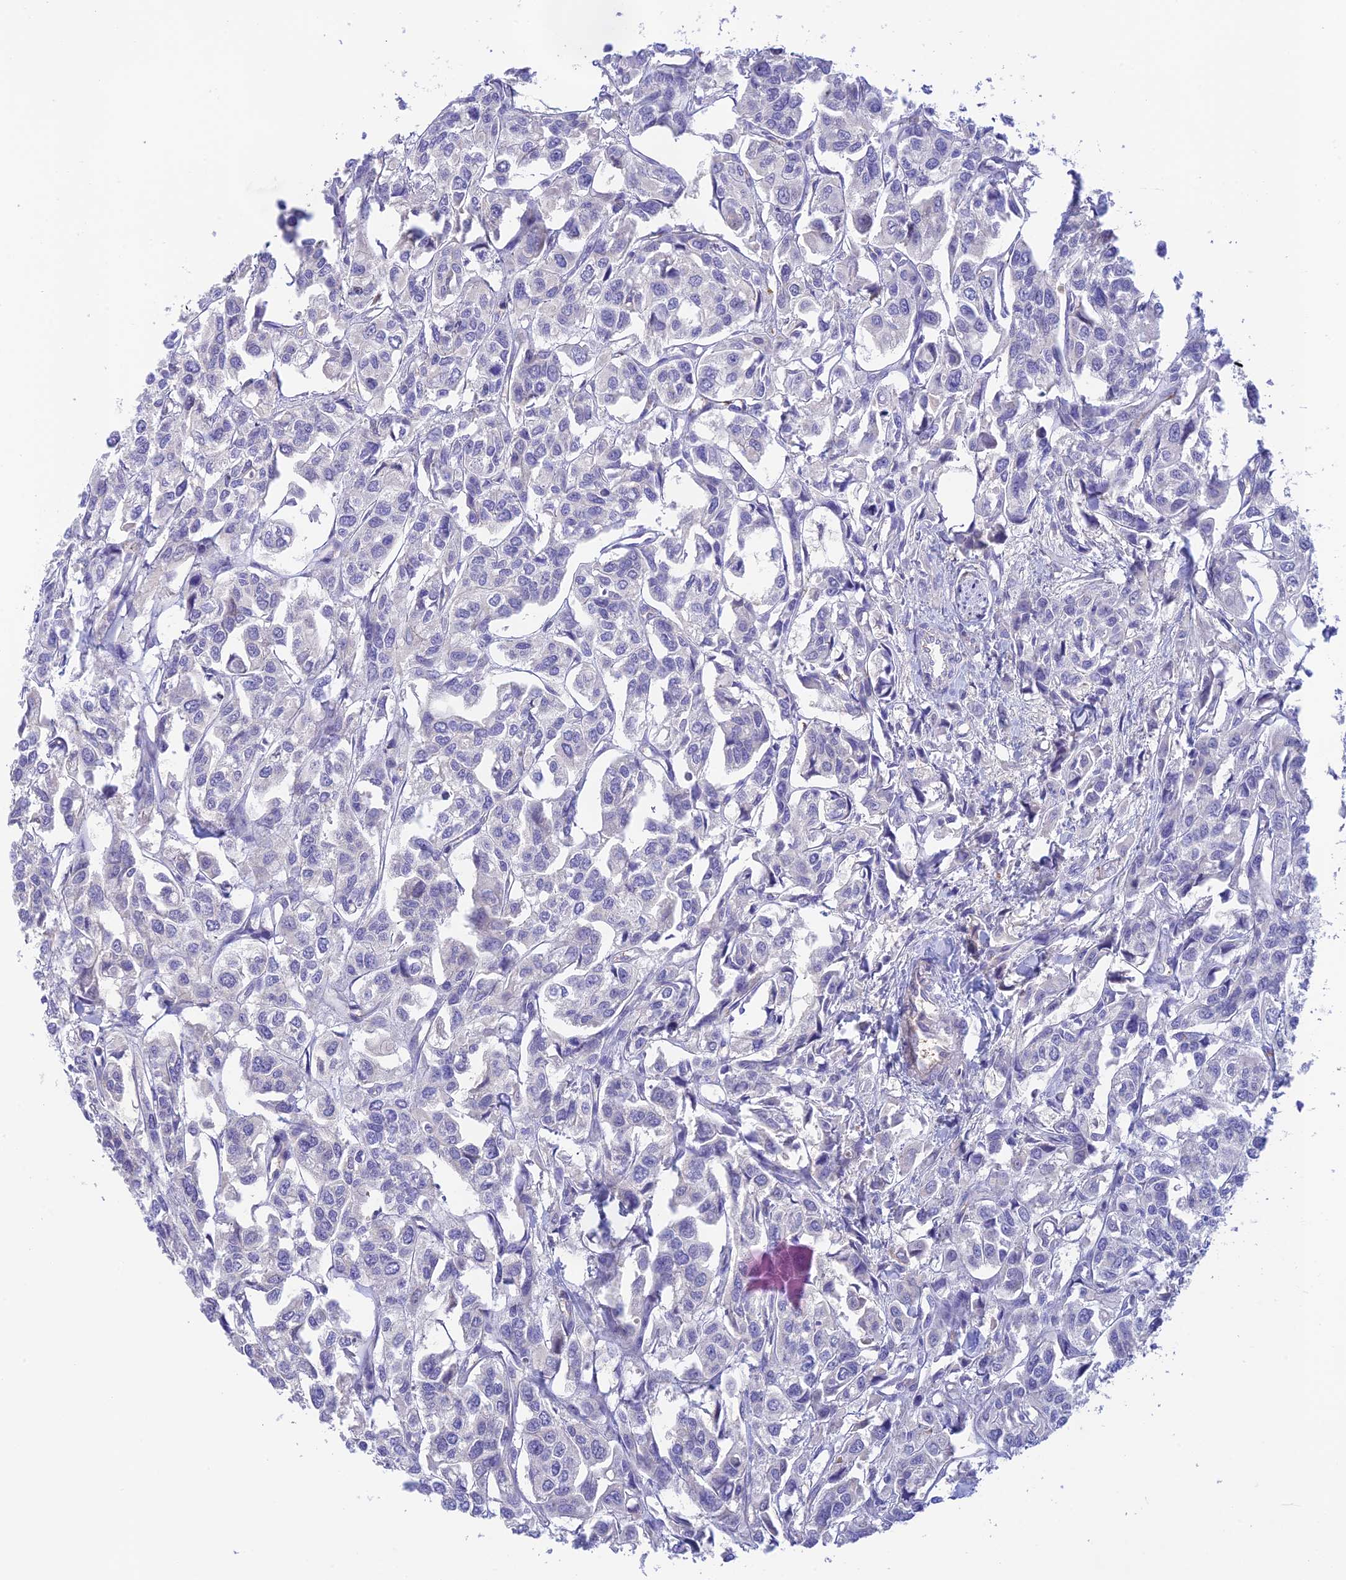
{"staining": {"intensity": "negative", "quantity": "none", "location": "none"}, "tissue": "urothelial cancer", "cell_type": "Tumor cells", "image_type": "cancer", "snomed": [{"axis": "morphology", "description": "Urothelial carcinoma, High grade"}, {"axis": "topography", "description": "Urinary bladder"}], "caption": "Micrograph shows no protein expression in tumor cells of urothelial carcinoma (high-grade) tissue.", "gene": "HDHD2", "patient": {"sex": "male", "age": 67}}